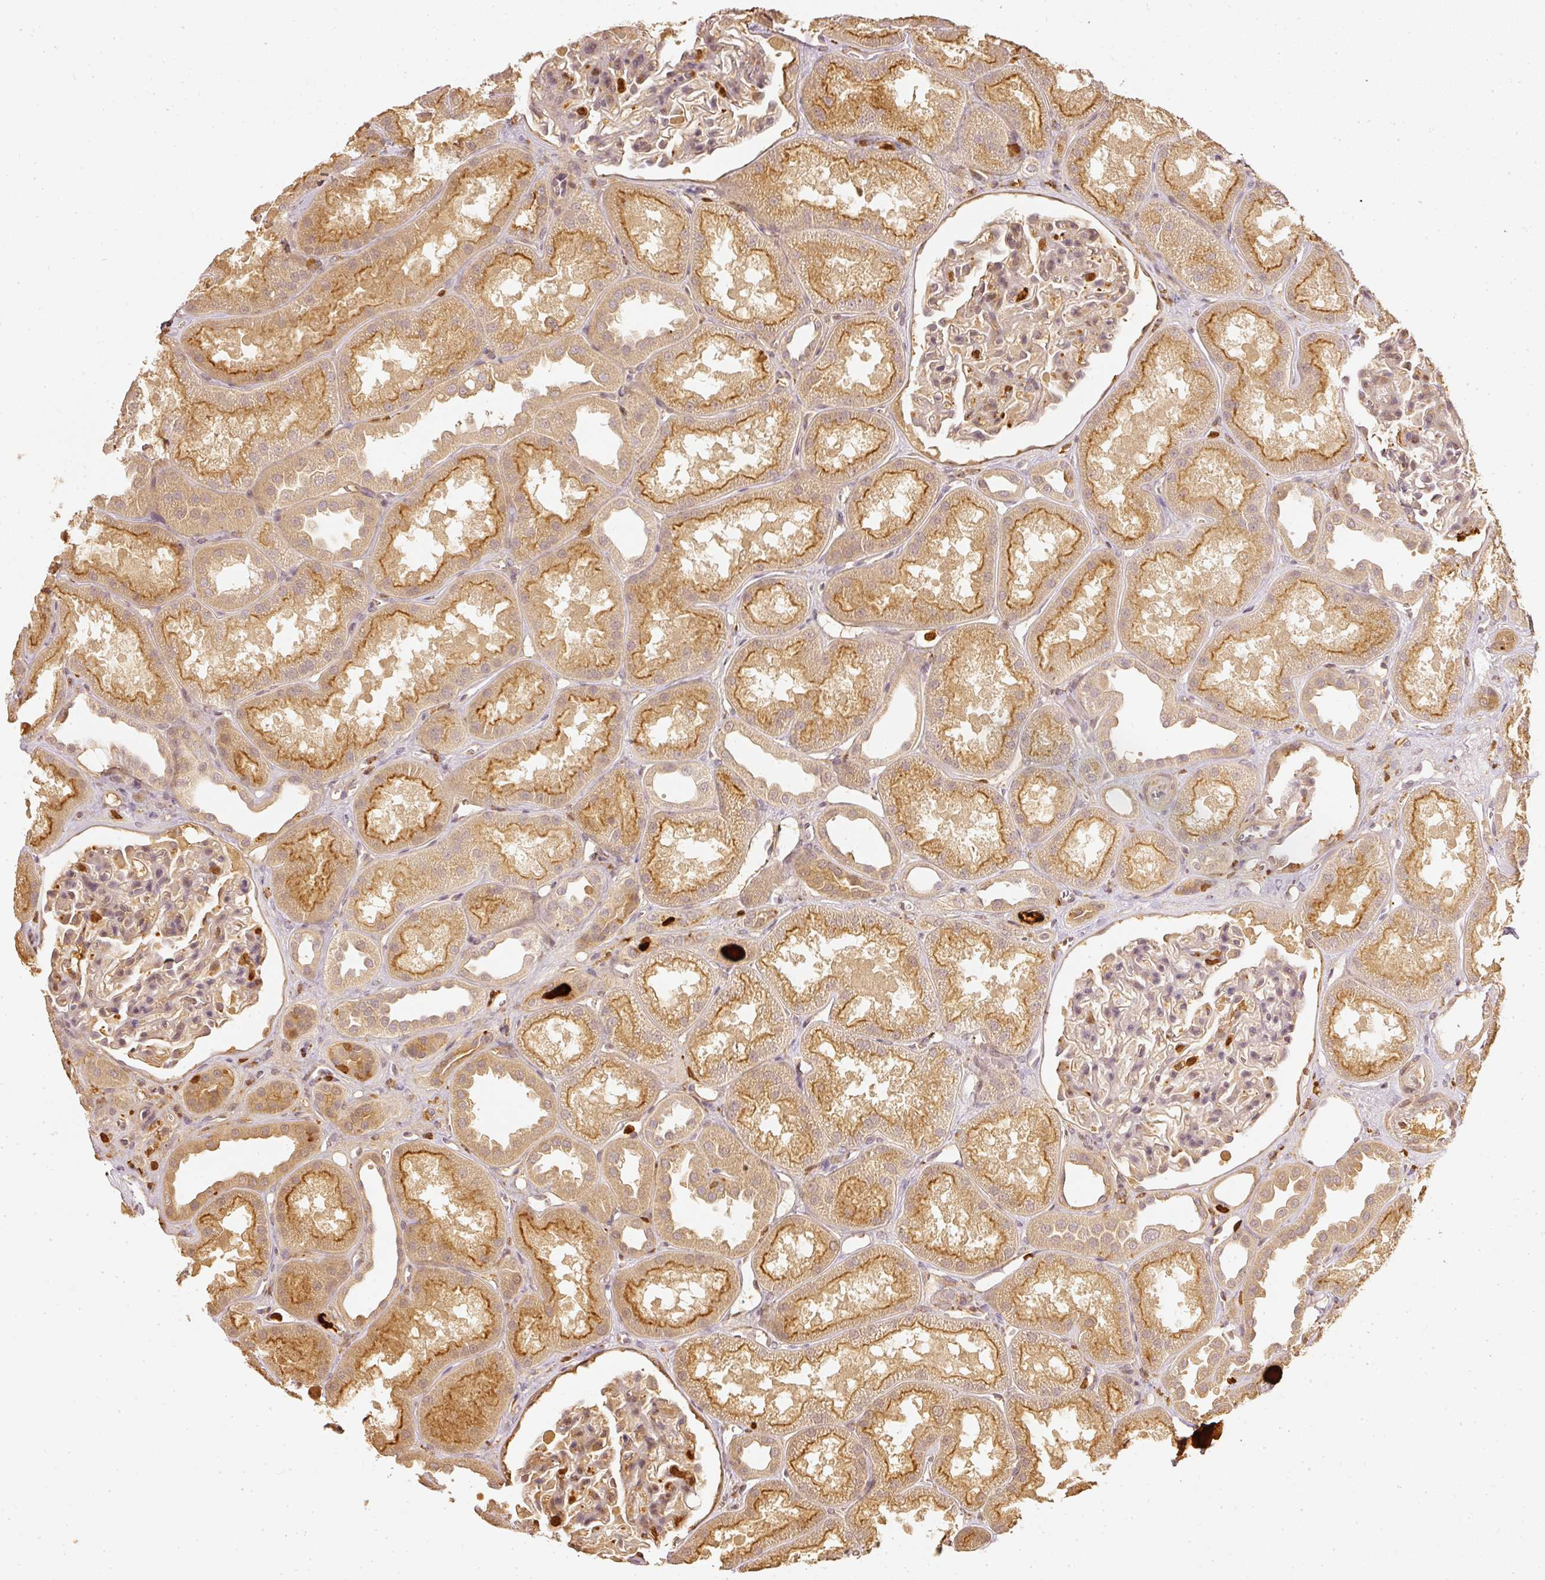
{"staining": {"intensity": "weak", "quantity": "25%-75%", "location": "cytoplasmic/membranous"}, "tissue": "kidney", "cell_type": "Cells in glomeruli", "image_type": "normal", "snomed": [{"axis": "morphology", "description": "Normal tissue, NOS"}, {"axis": "topography", "description": "Kidney"}], "caption": "This photomicrograph demonstrates immunohistochemistry staining of benign kidney, with low weak cytoplasmic/membranous staining in approximately 25%-75% of cells in glomeruli.", "gene": "PFN1", "patient": {"sex": "male", "age": 61}}